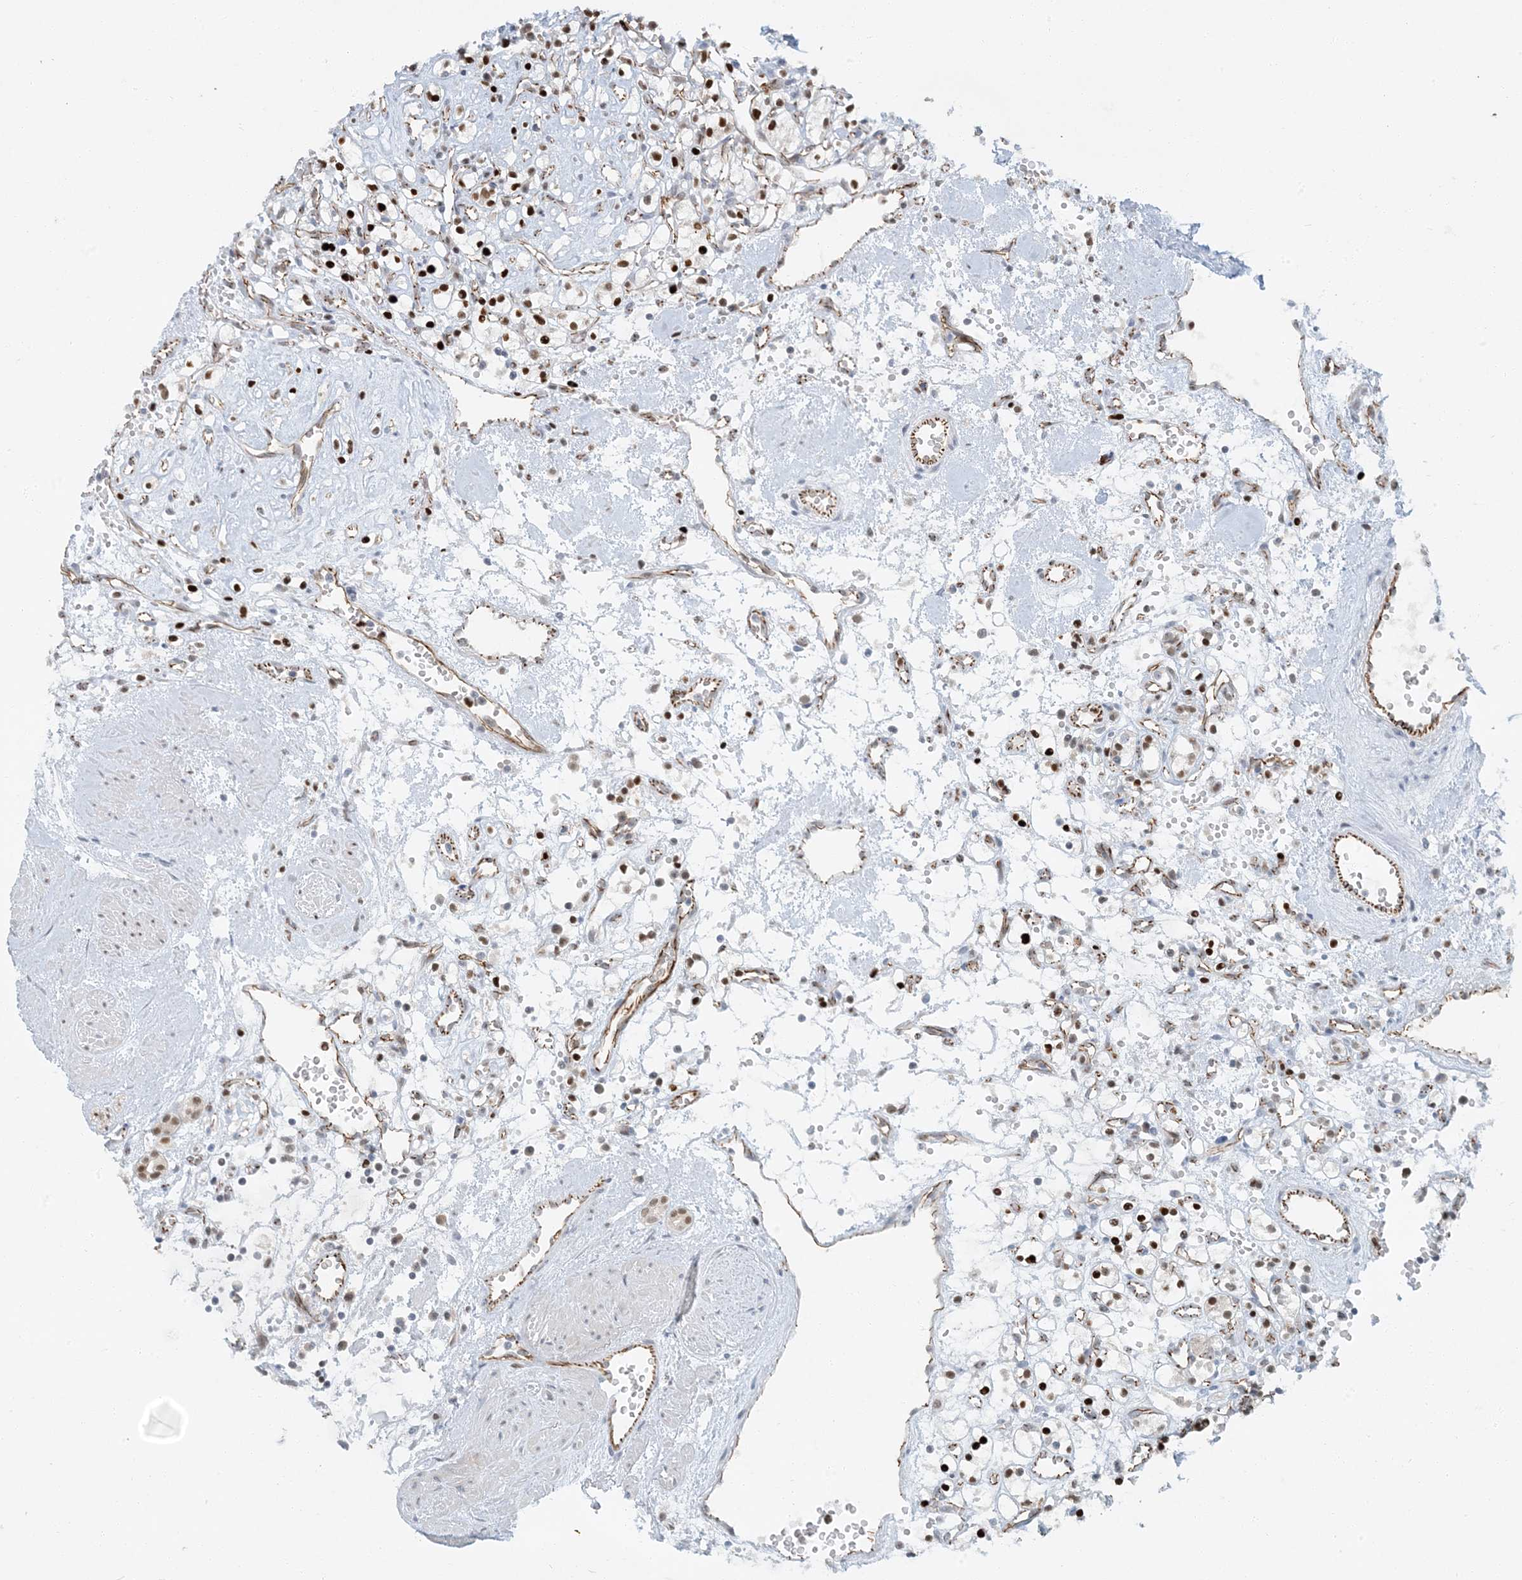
{"staining": {"intensity": "moderate", "quantity": "<25%", "location": "nuclear"}, "tissue": "renal cancer", "cell_type": "Tumor cells", "image_type": "cancer", "snomed": [{"axis": "morphology", "description": "Adenocarcinoma, NOS"}, {"axis": "topography", "description": "Kidney"}], "caption": "Protein expression analysis of renal cancer (adenocarcinoma) shows moderate nuclear staining in approximately <25% of tumor cells.", "gene": "AK9", "patient": {"sex": "female", "age": 59}}